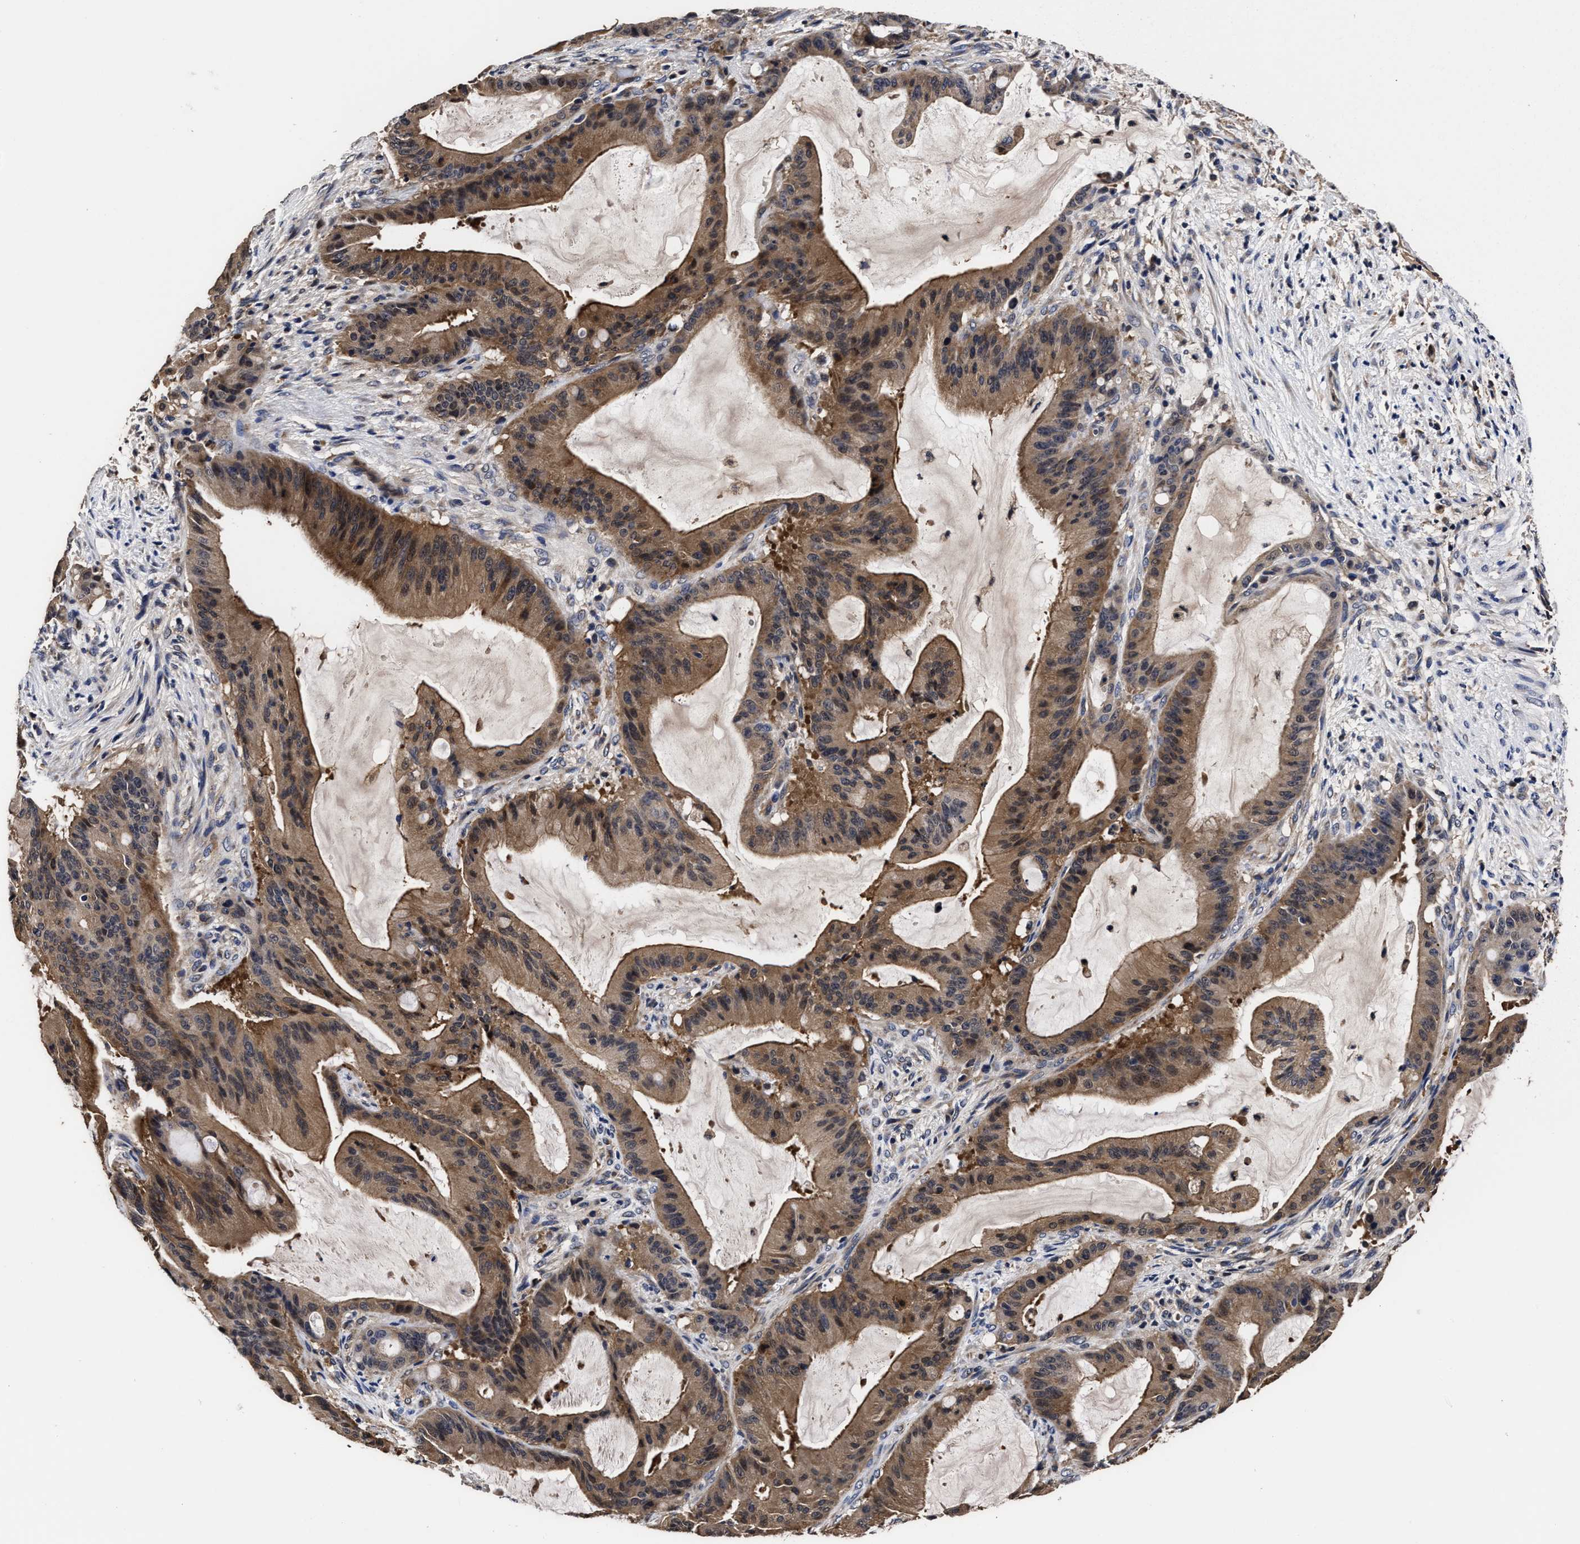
{"staining": {"intensity": "moderate", "quantity": ">75%", "location": "cytoplasmic/membranous"}, "tissue": "liver cancer", "cell_type": "Tumor cells", "image_type": "cancer", "snomed": [{"axis": "morphology", "description": "Normal tissue, NOS"}, {"axis": "morphology", "description": "Cholangiocarcinoma"}, {"axis": "topography", "description": "Liver"}, {"axis": "topography", "description": "Peripheral nerve tissue"}], "caption": "A medium amount of moderate cytoplasmic/membranous staining is present in about >75% of tumor cells in liver cancer (cholangiocarcinoma) tissue.", "gene": "SOCS5", "patient": {"sex": "female", "age": 73}}